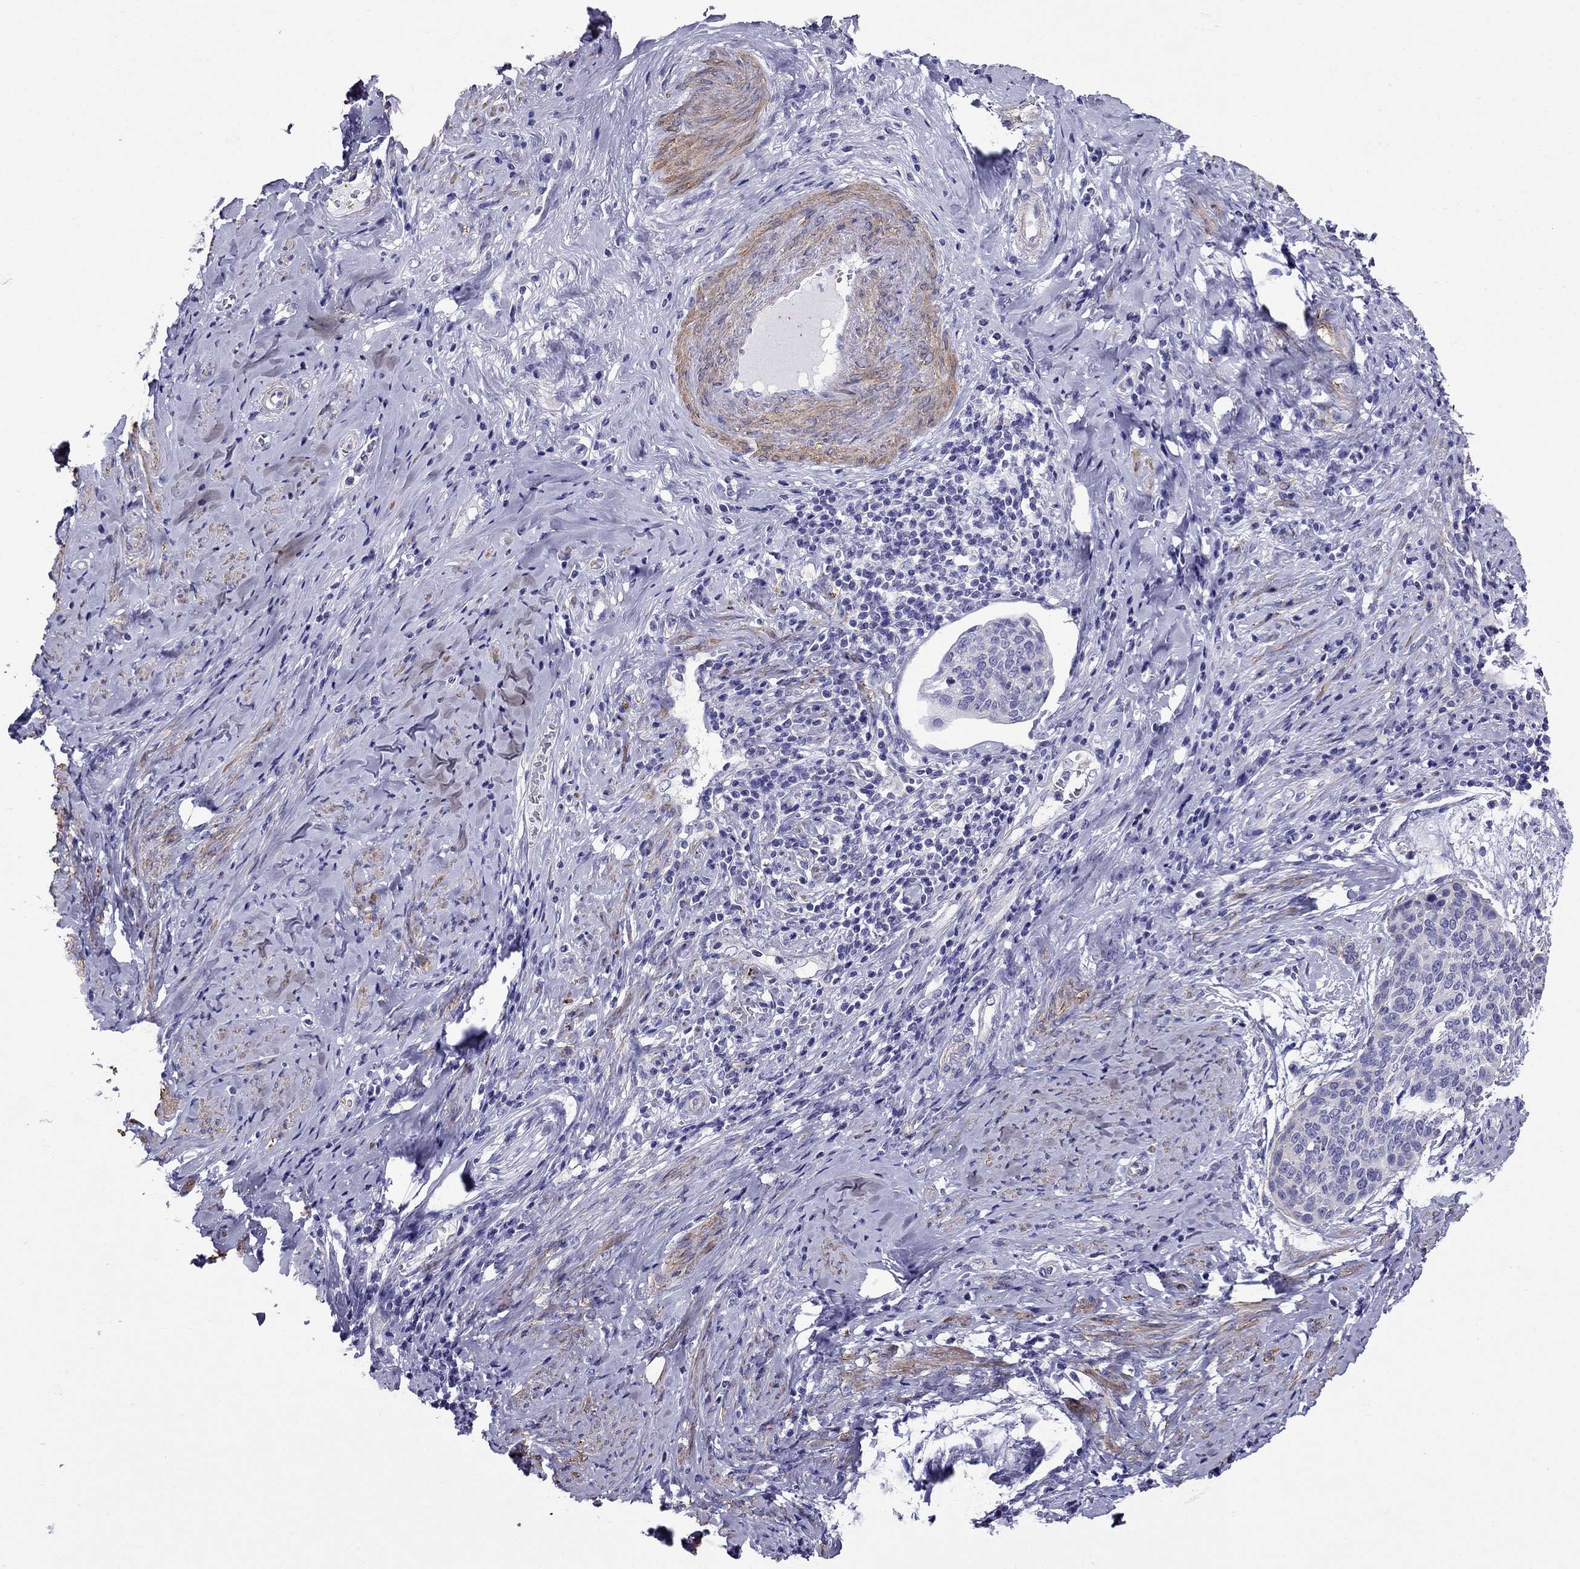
{"staining": {"intensity": "negative", "quantity": "none", "location": "none"}, "tissue": "cervical cancer", "cell_type": "Tumor cells", "image_type": "cancer", "snomed": [{"axis": "morphology", "description": "Squamous cell carcinoma, NOS"}, {"axis": "topography", "description": "Cervix"}], "caption": "This is a image of IHC staining of cervical cancer (squamous cell carcinoma), which shows no positivity in tumor cells.", "gene": "GPR50", "patient": {"sex": "female", "age": 69}}